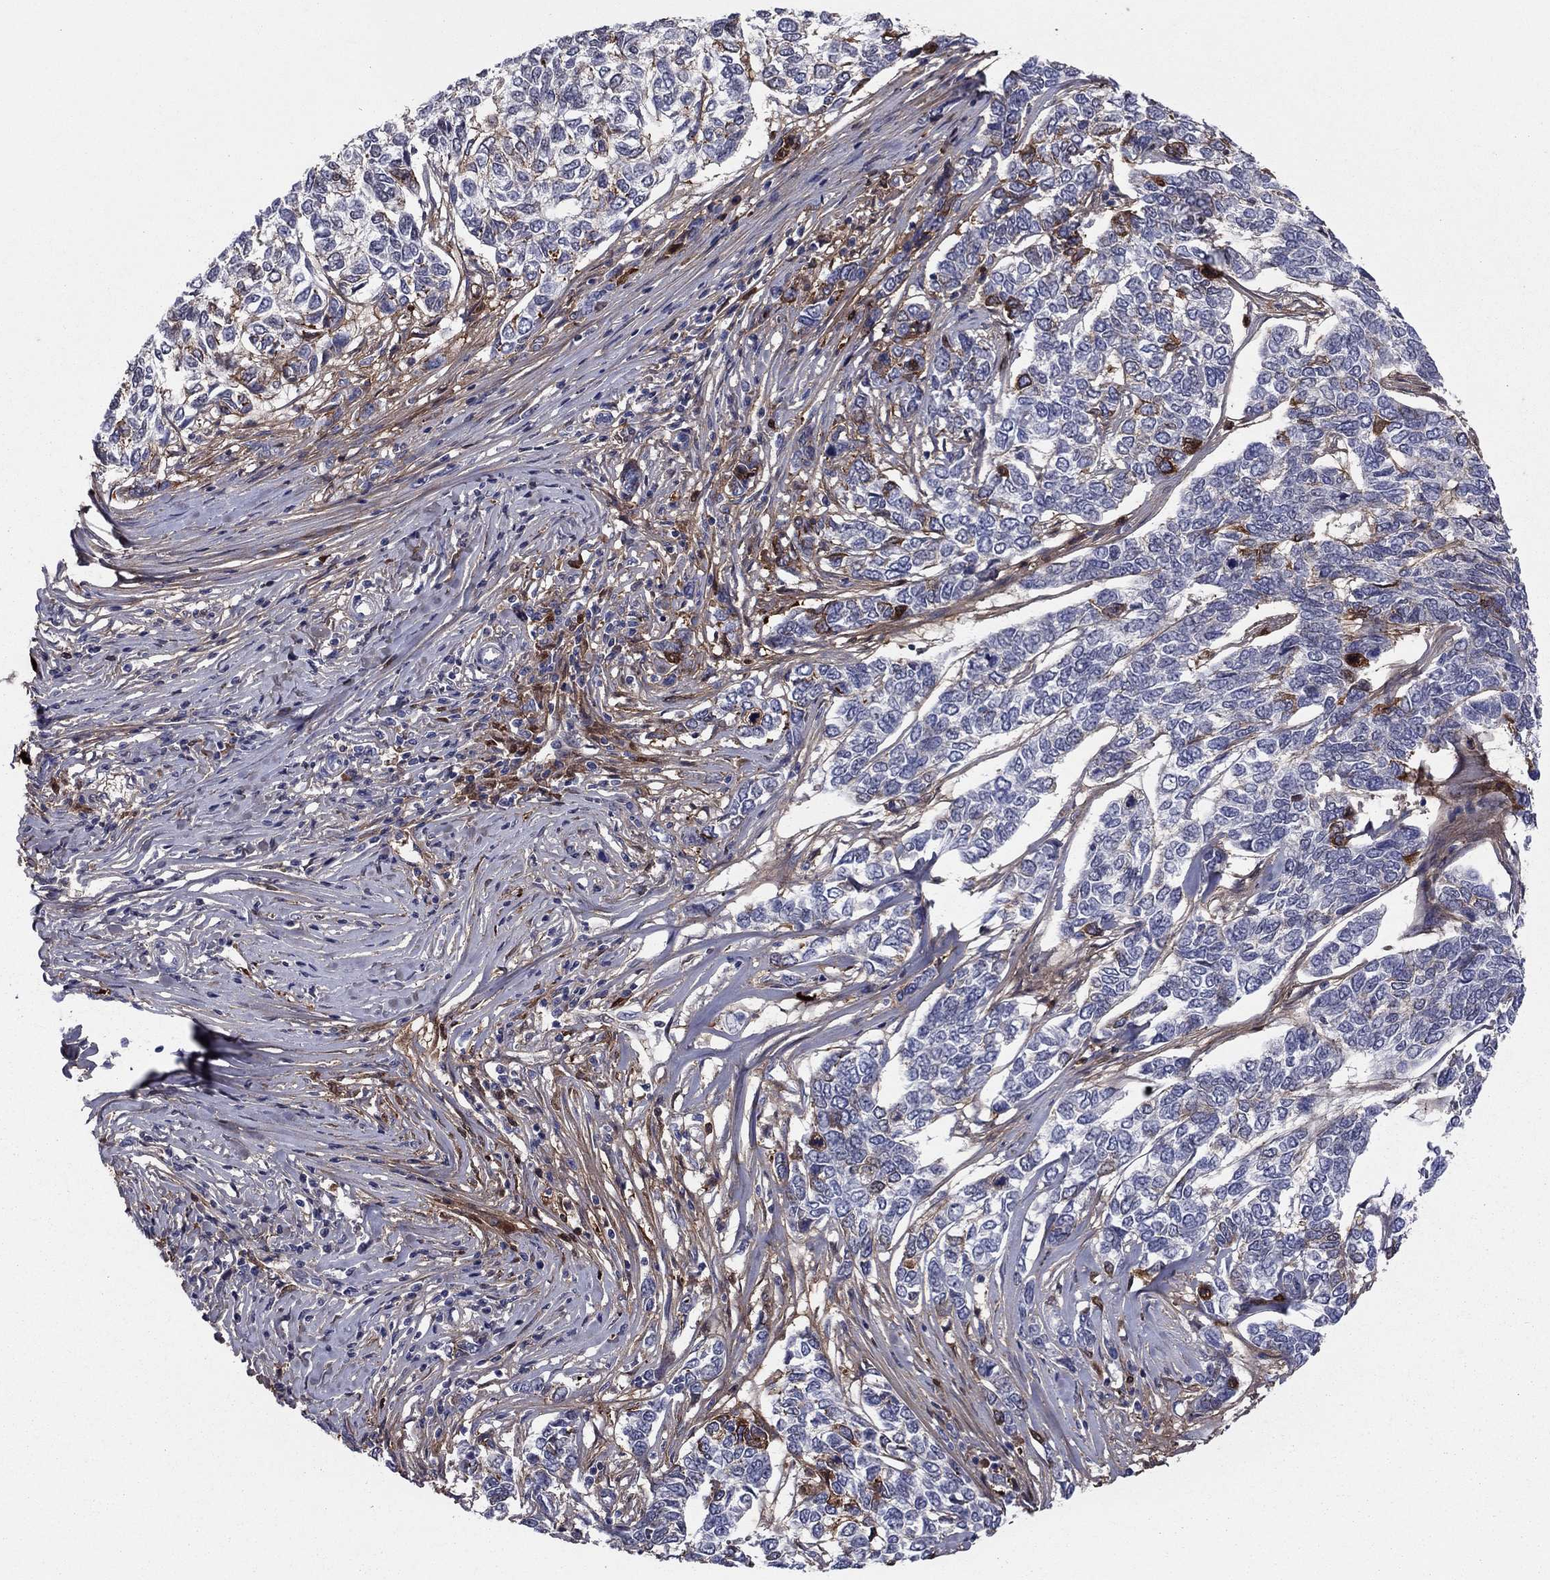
{"staining": {"intensity": "negative", "quantity": "none", "location": "none"}, "tissue": "skin cancer", "cell_type": "Tumor cells", "image_type": "cancer", "snomed": [{"axis": "morphology", "description": "Basal cell carcinoma"}, {"axis": "topography", "description": "Skin"}], "caption": "Skin basal cell carcinoma was stained to show a protein in brown. There is no significant positivity in tumor cells.", "gene": "HPX", "patient": {"sex": "female", "age": 65}}